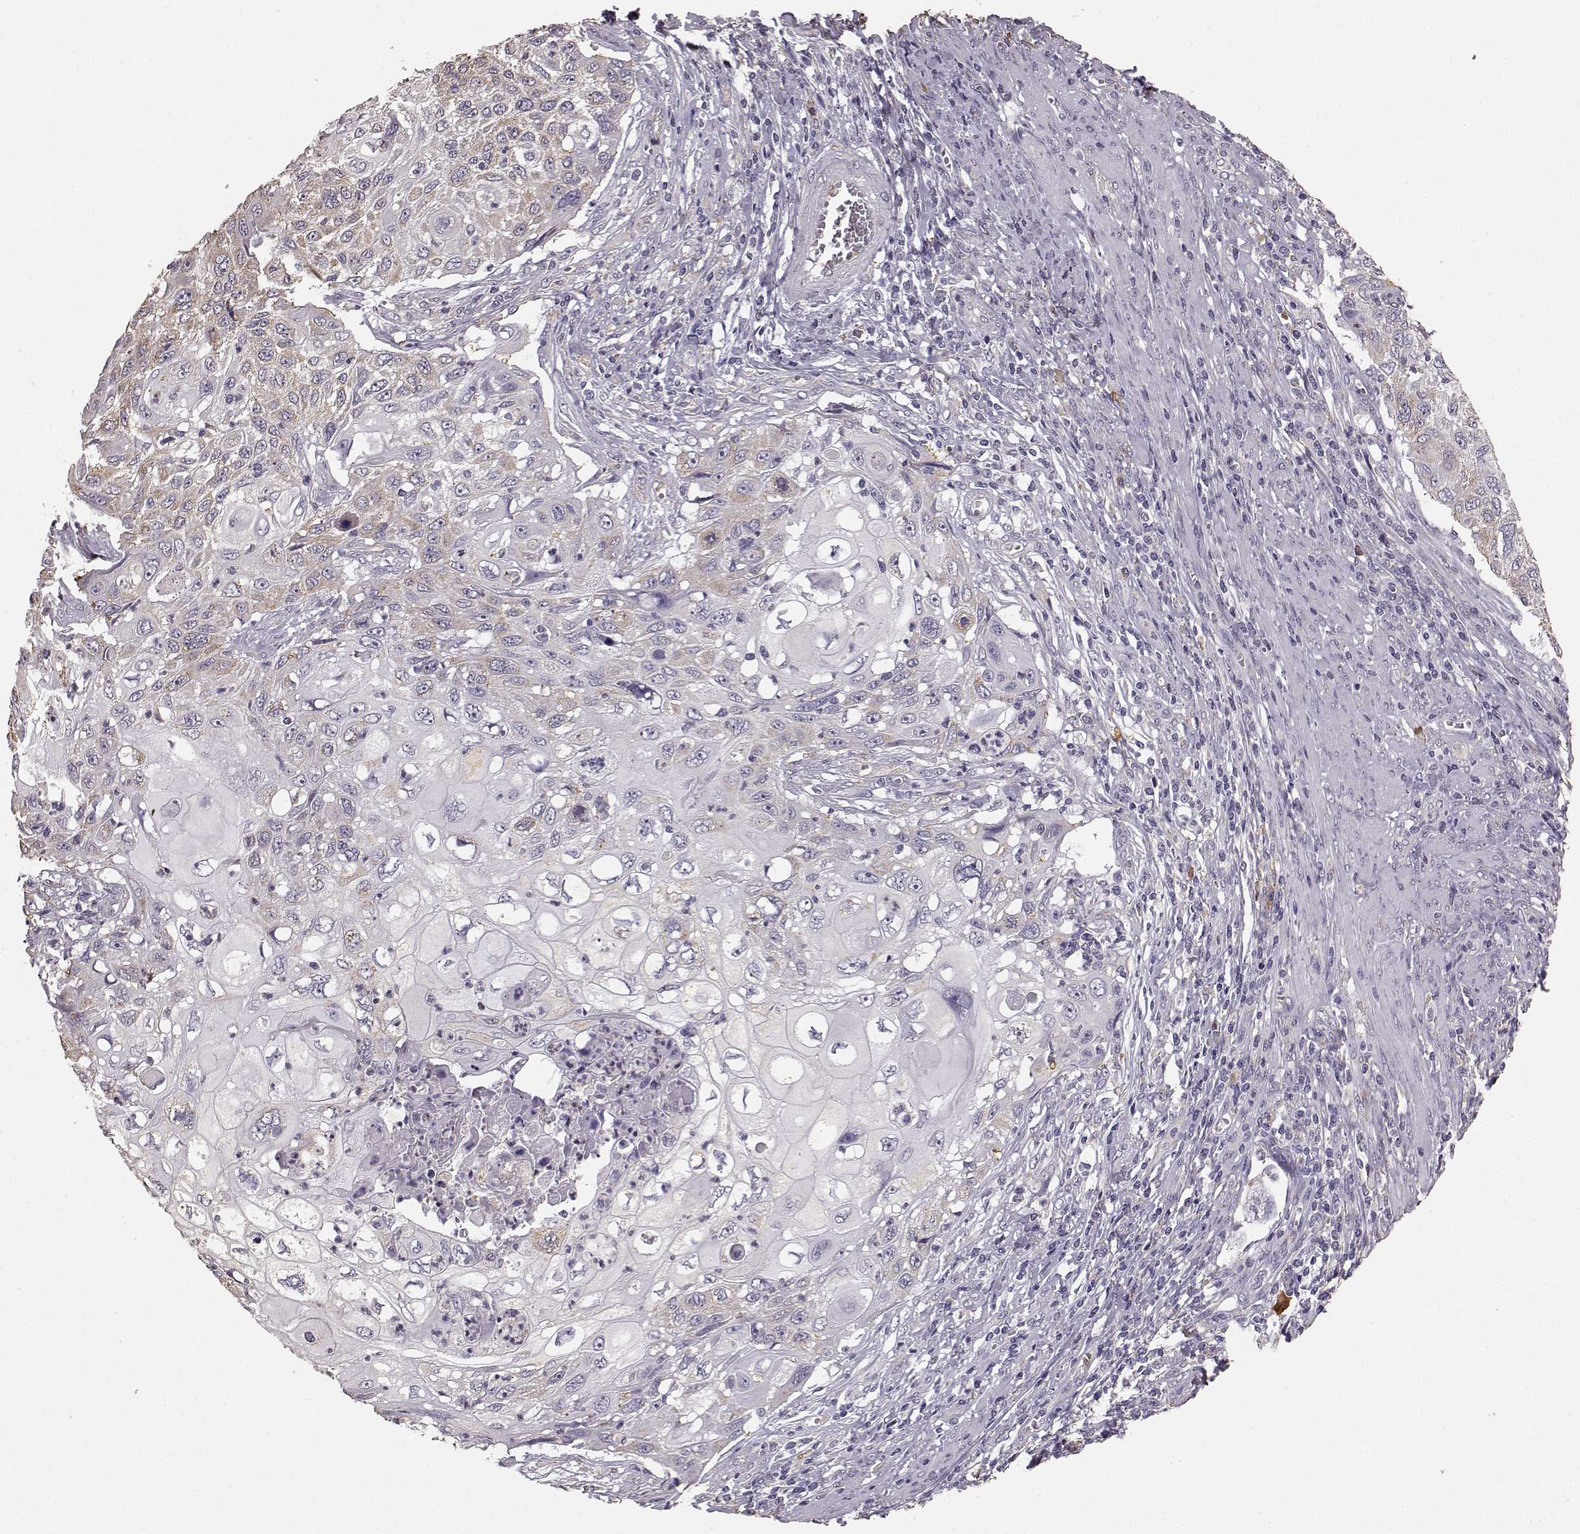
{"staining": {"intensity": "weak", "quantity": "<25%", "location": "cytoplasmic/membranous"}, "tissue": "cervical cancer", "cell_type": "Tumor cells", "image_type": "cancer", "snomed": [{"axis": "morphology", "description": "Squamous cell carcinoma, NOS"}, {"axis": "topography", "description": "Cervix"}], "caption": "High magnification brightfield microscopy of cervical cancer stained with DAB (3,3'-diaminobenzidine) (brown) and counterstained with hematoxylin (blue): tumor cells show no significant positivity.", "gene": "GABRG3", "patient": {"sex": "female", "age": 70}}